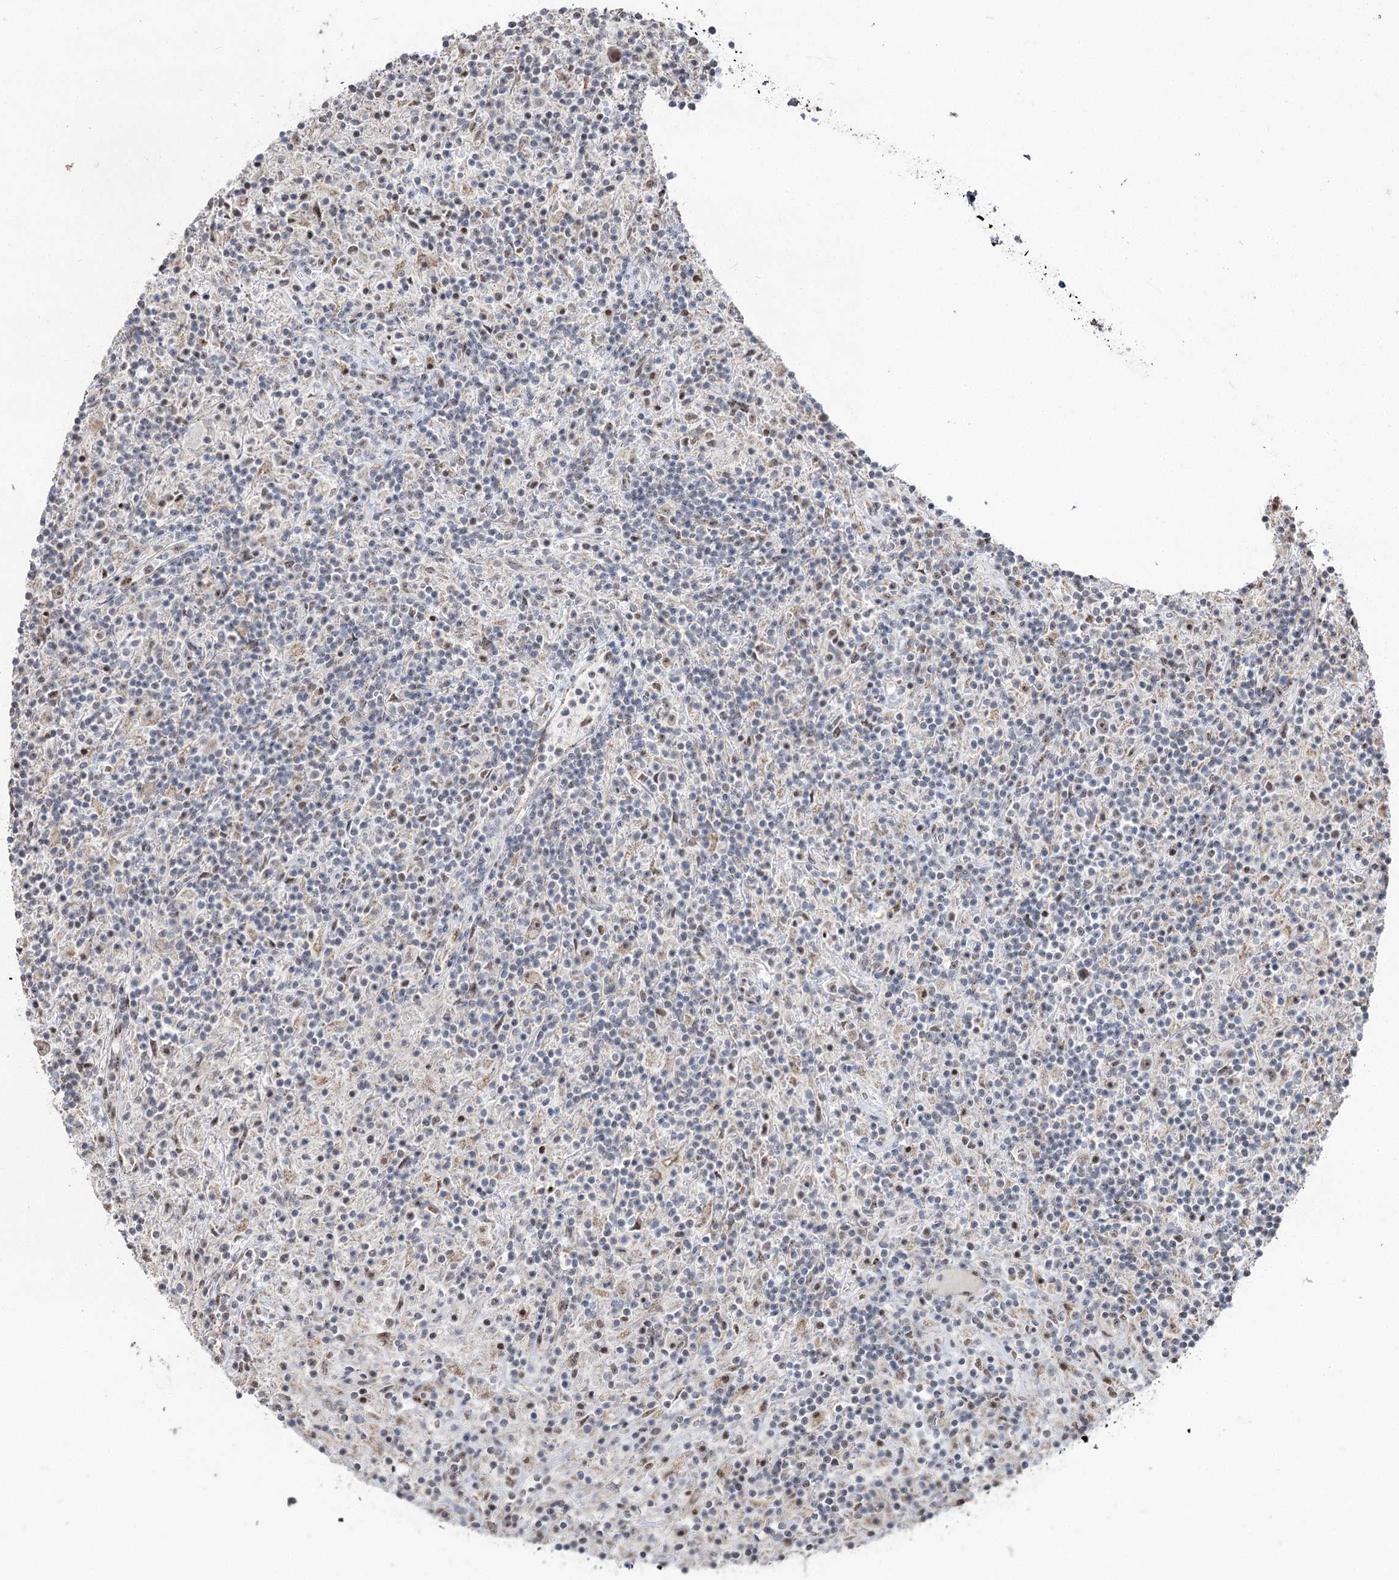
{"staining": {"intensity": "negative", "quantity": "none", "location": "none"}, "tissue": "lymphoma", "cell_type": "Tumor cells", "image_type": "cancer", "snomed": [{"axis": "morphology", "description": "Hodgkin's disease, NOS"}, {"axis": "topography", "description": "Lymph node"}], "caption": "IHC micrograph of human lymphoma stained for a protein (brown), which displays no expression in tumor cells. The staining is performed using DAB (3,3'-diaminobenzidine) brown chromogen with nuclei counter-stained in using hematoxylin.", "gene": "RUFY4", "patient": {"sex": "male", "age": 70}}